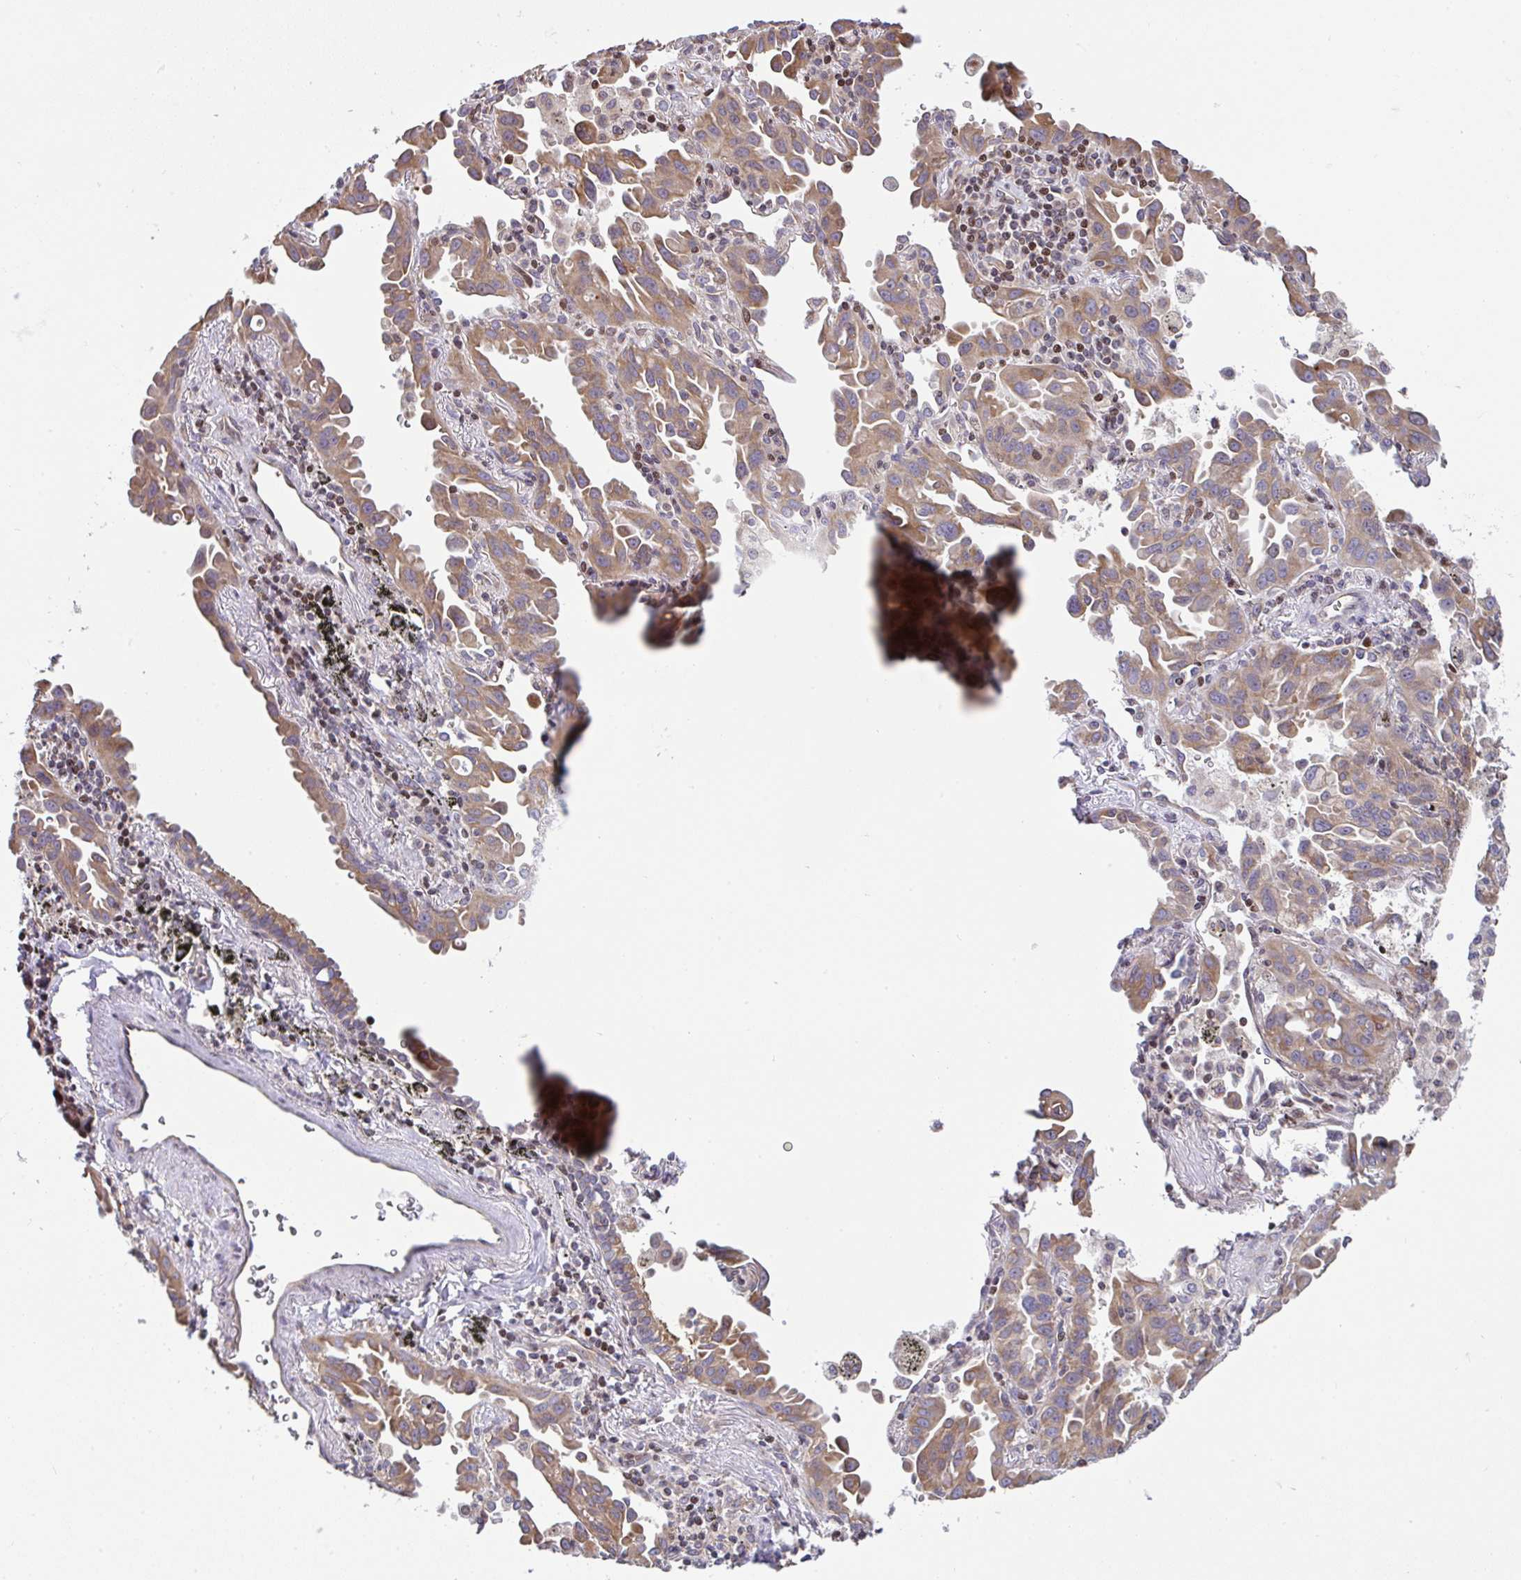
{"staining": {"intensity": "moderate", "quantity": ">75%", "location": "cytoplasmic/membranous"}, "tissue": "lung cancer", "cell_type": "Tumor cells", "image_type": "cancer", "snomed": [{"axis": "morphology", "description": "Adenocarcinoma, NOS"}, {"axis": "topography", "description": "Lung"}], "caption": "Tumor cells display medium levels of moderate cytoplasmic/membranous staining in approximately >75% of cells in human lung adenocarcinoma.", "gene": "FIGNL1", "patient": {"sex": "male", "age": 68}}